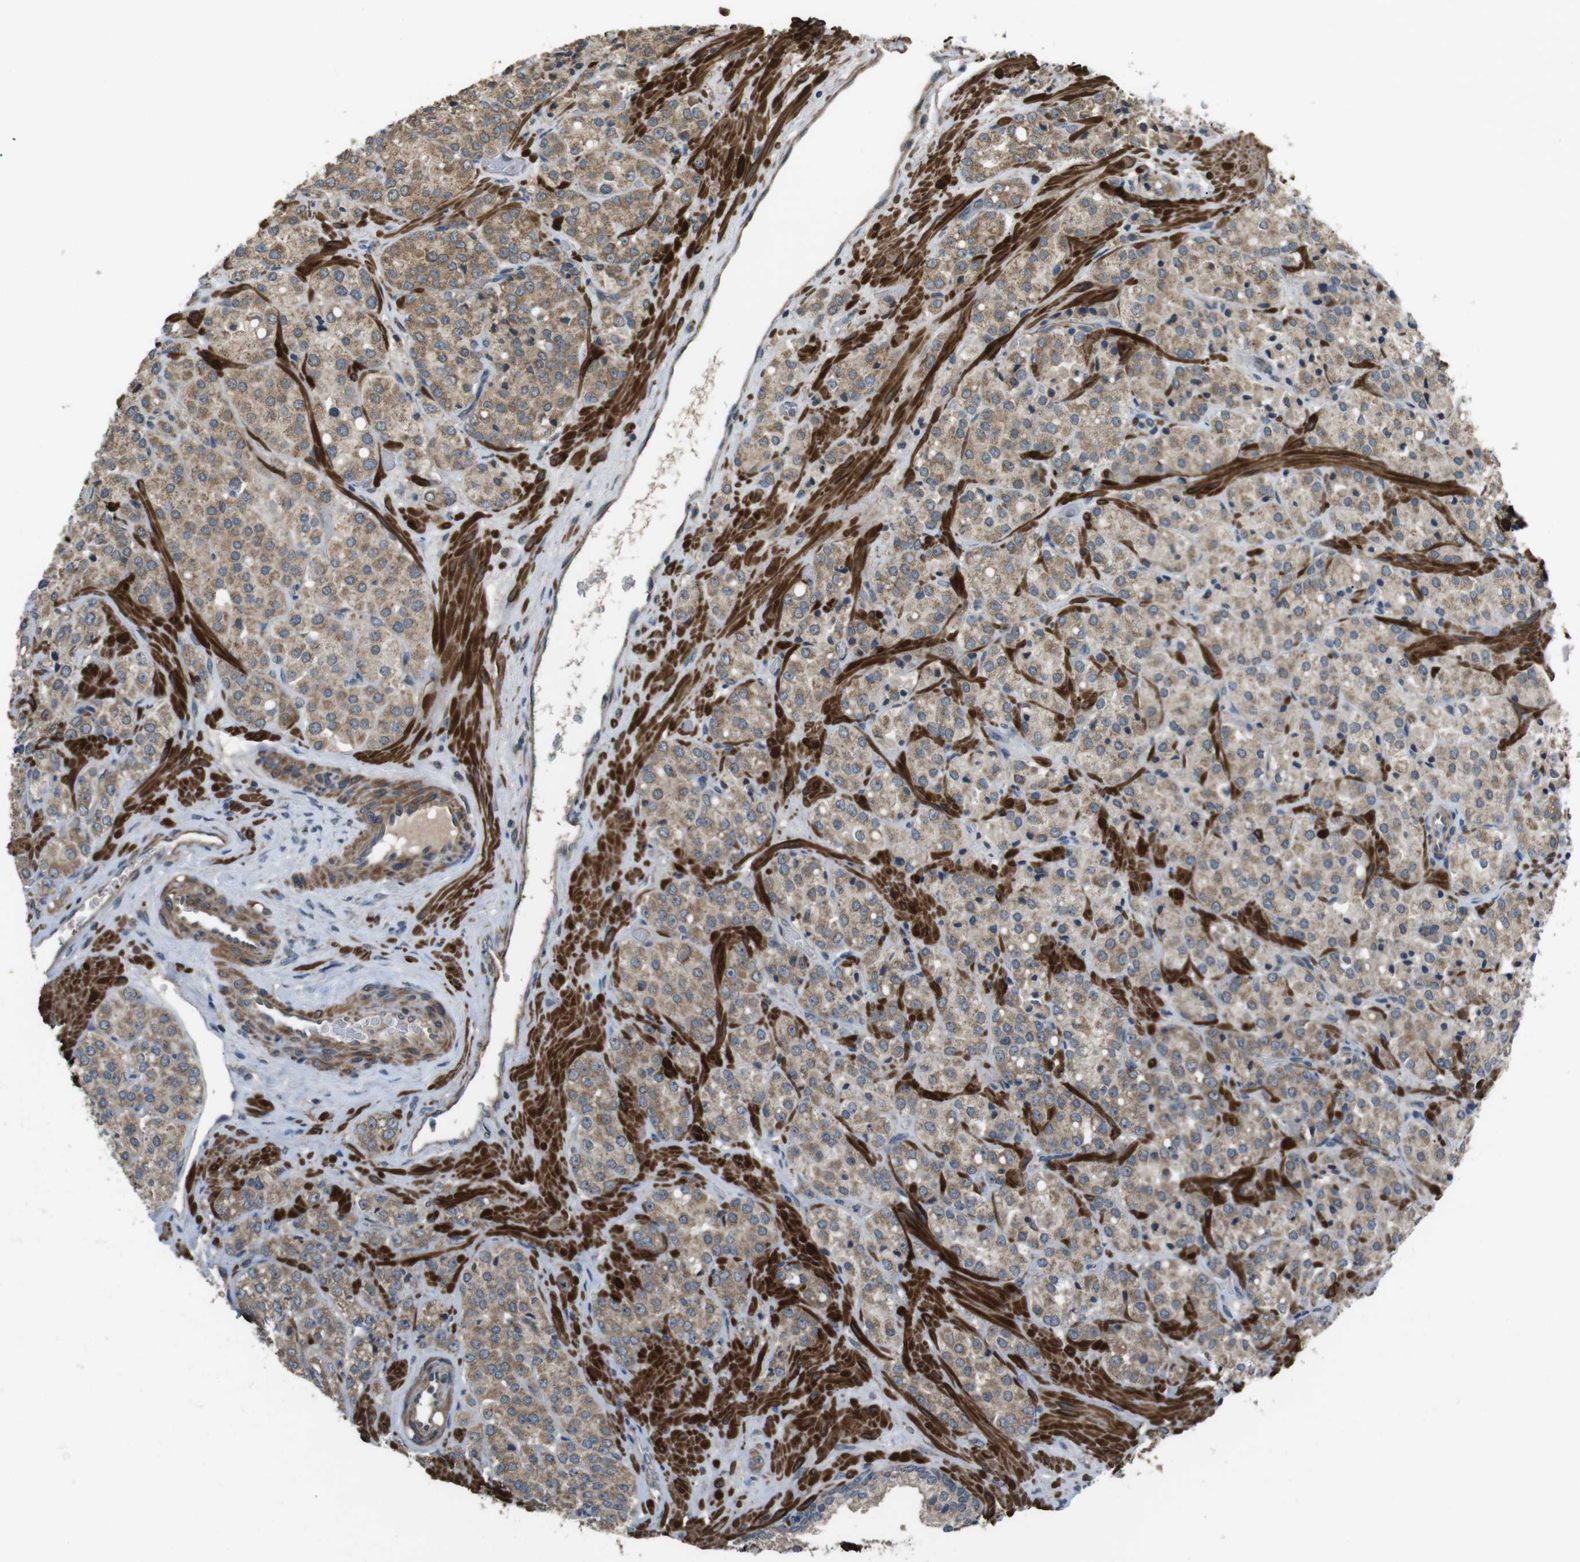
{"staining": {"intensity": "moderate", "quantity": "25%-75%", "location": "cytoplasmic/membranous"}, "tissue": "prostate cancer", "cell_type": "Tumor cells", "image_type": "cancer", "snomed": [{"axis": "morphology", "description": "Adenocarcinoma, High grade"}, {"axis": "topography", "description": "Prostate"}], "caption": "Moderate cytoplasmic/membranous protein expression is present in about 25%-75% of tumor cells in prostate high-grade adenocarcinoma. The staining was performed using DAB (3,3'-diaminobenzidine) to visualize the protein expression in brown, while the nuclei were stained in blue with hematoxylin (Magnification: 20x).", "gene": "FUT2", "patient": {"sex": "male", "age": 64}}